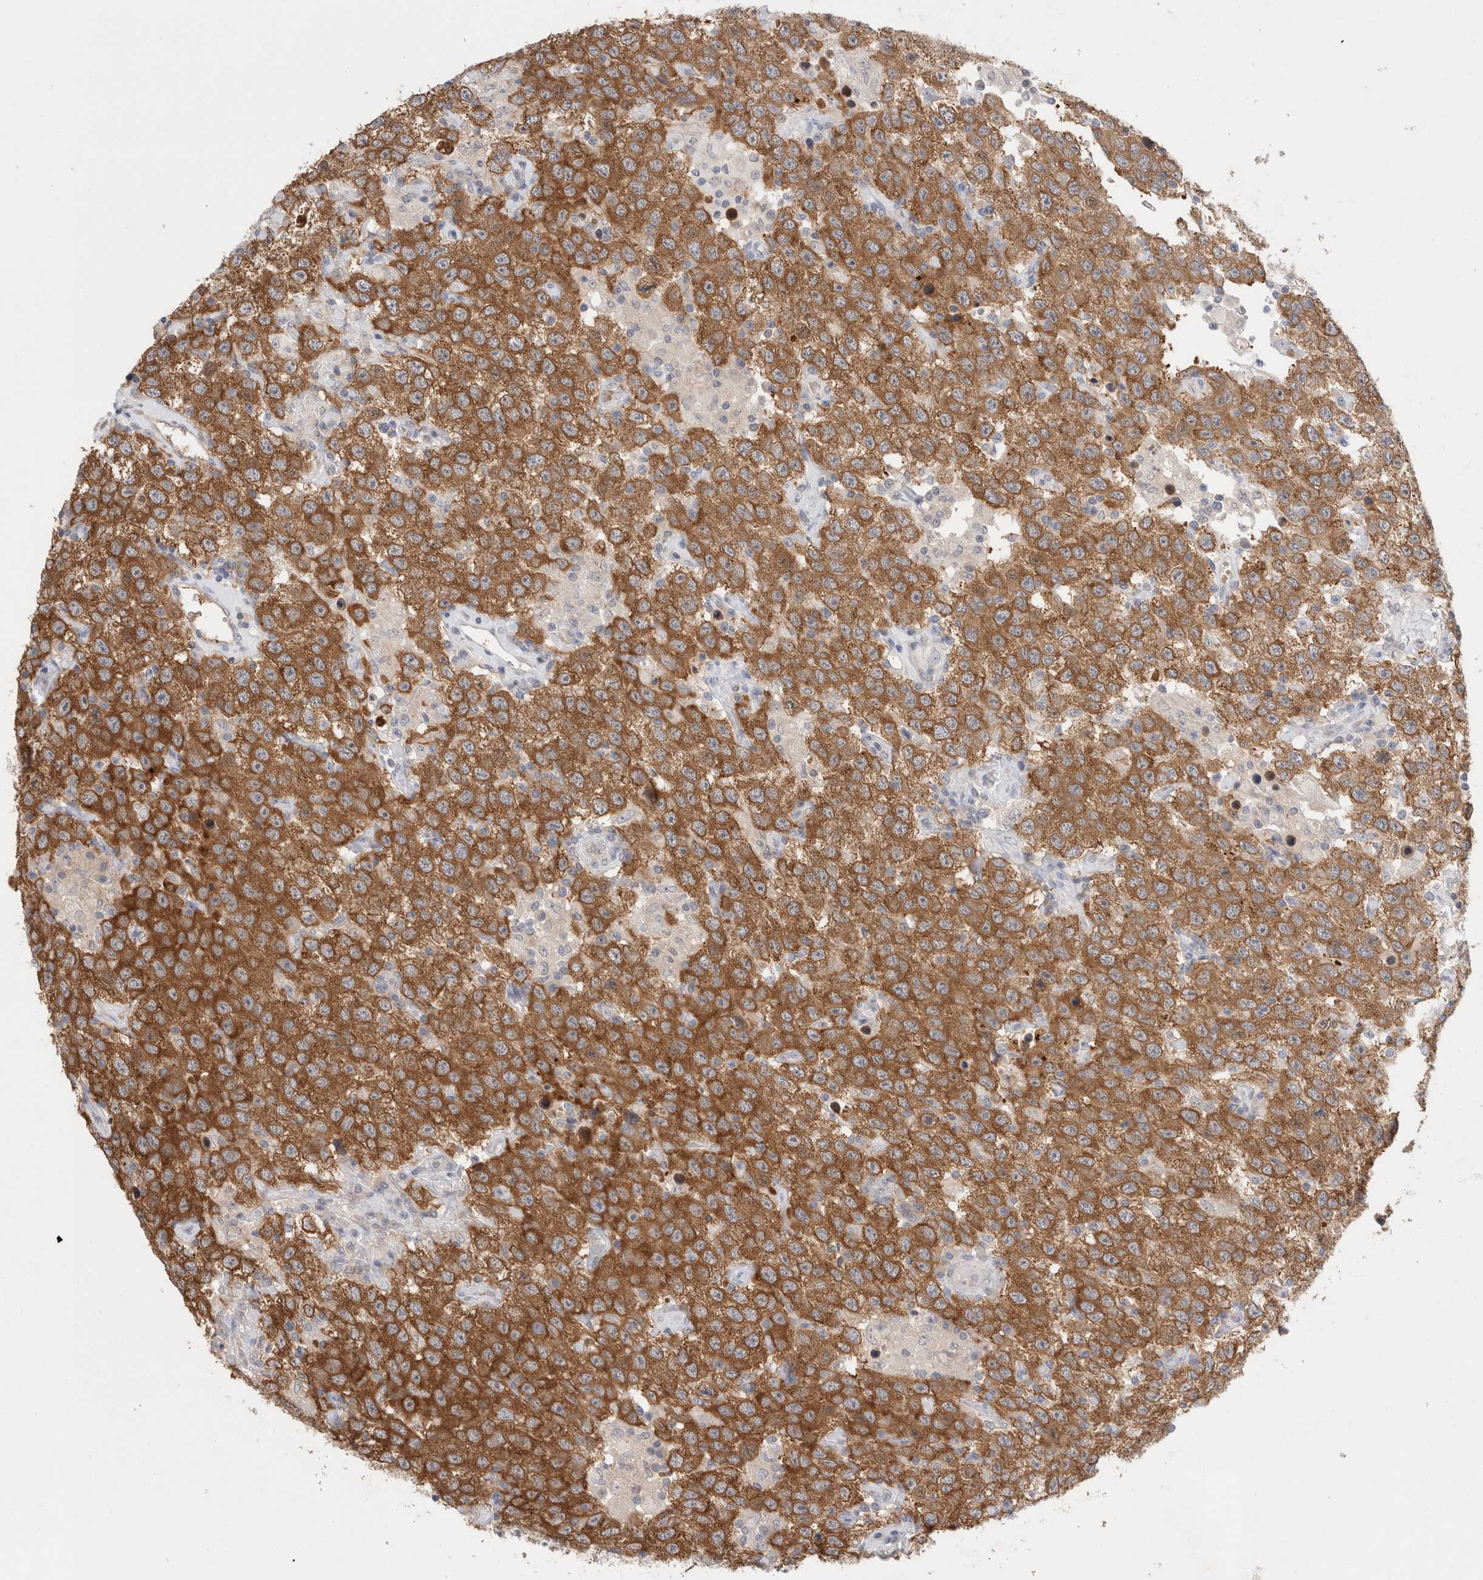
{"staining": {"intensity": "strong", "quantity": ">75%", "location": "cytoplasmic/membranous"}, "tissue": "testis cancer", "cell_type": "Tumor cells", "image_type": "cancer", "snomed": [{"axis": "morphology", "description": "Seminoma, NOS"}, {"axis": "topography", "description": "Testis"}], "caption": "Testis seminoma was stained to show a protein in brown. There is high levels of strong cytoplasmic/membranous positivity in about >75% of tumor cells. Nuclei are stained in blue.", "gene": "NDOR1", "patient": {"sex": "male", "age": 41}}